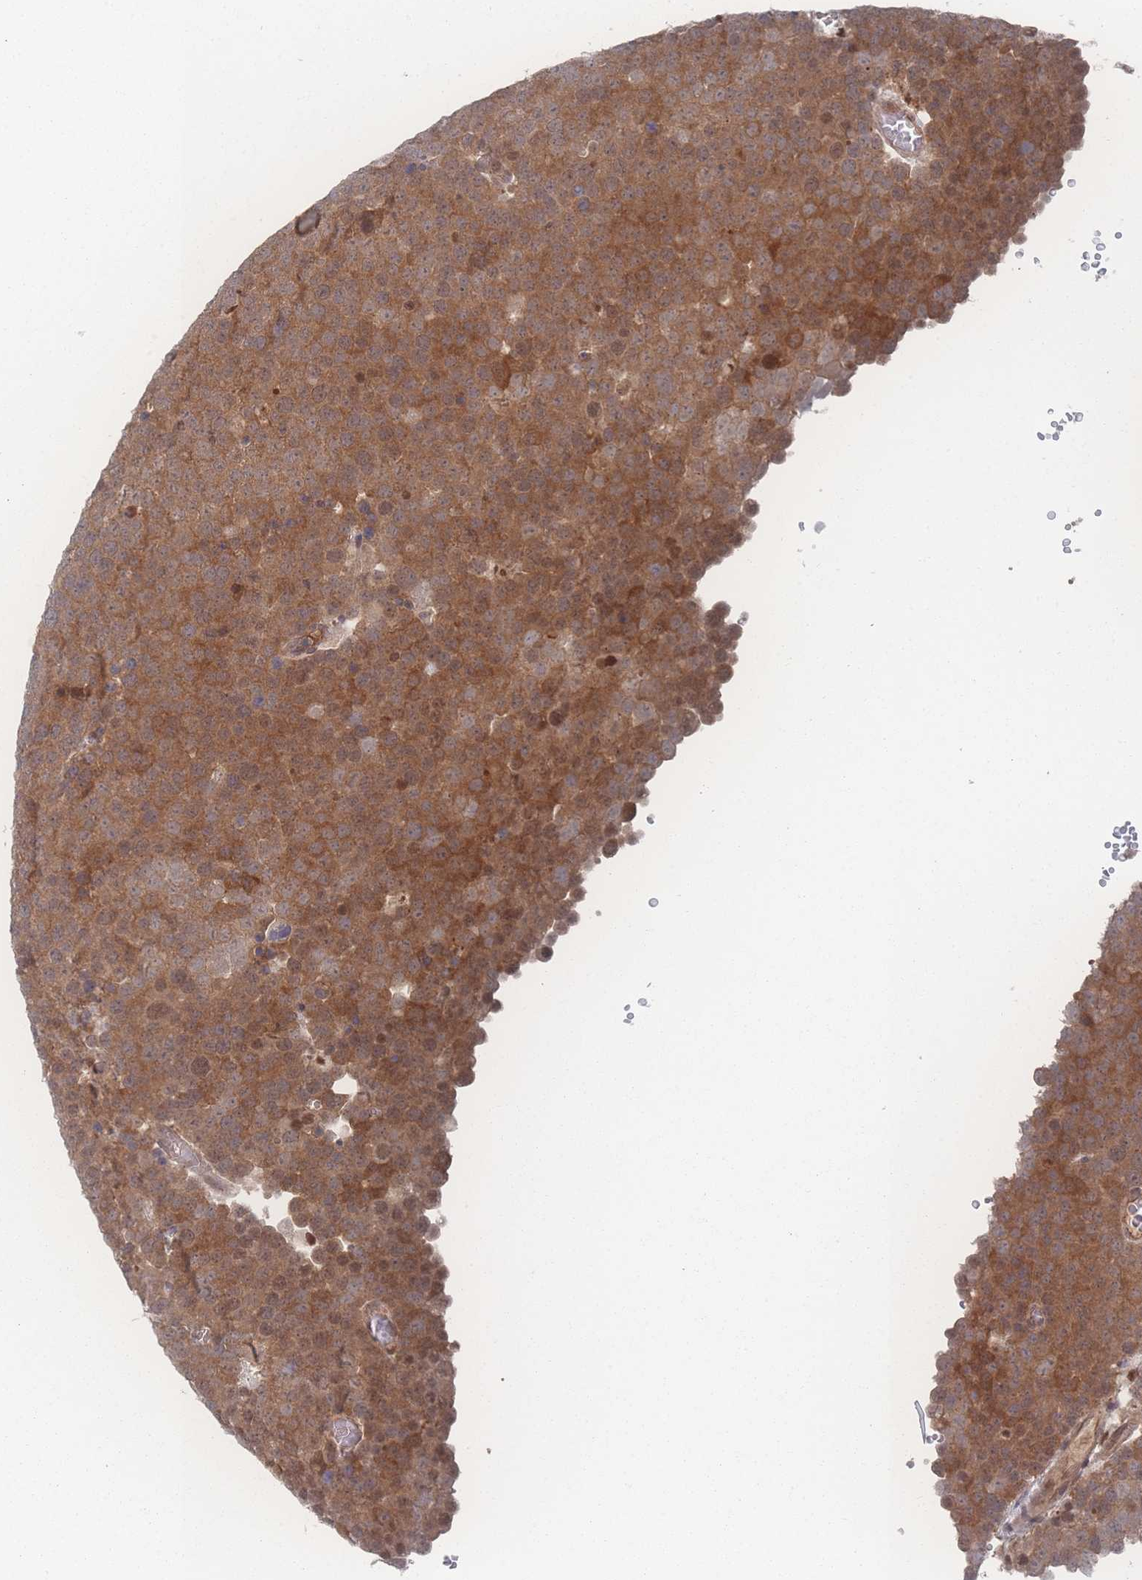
{"staining": {"intensity": "moderate", "quantity": ">75%", "location": "cytoplasmic/membranous,nuclear"}, "tissue": "testis cancer", "cell_type": "Tumor cells", "image_type": "cancer", "snomed": [{"axis": "morphology", "description": "Normal tissue, NOS"}, {"axis": "morphology", "description": "Seminoma, NOS"}, {"axis": "topography", "description": "Testis"}], "caption": "Seminoma (testis) stained for a protein (brown) displays moderate cytoplasmic/membranous and nuclear positive positivity in approximately >75% of tumor cells.", "gene": "PSMA1", "patient": {"sex": "male", "age": 71}}